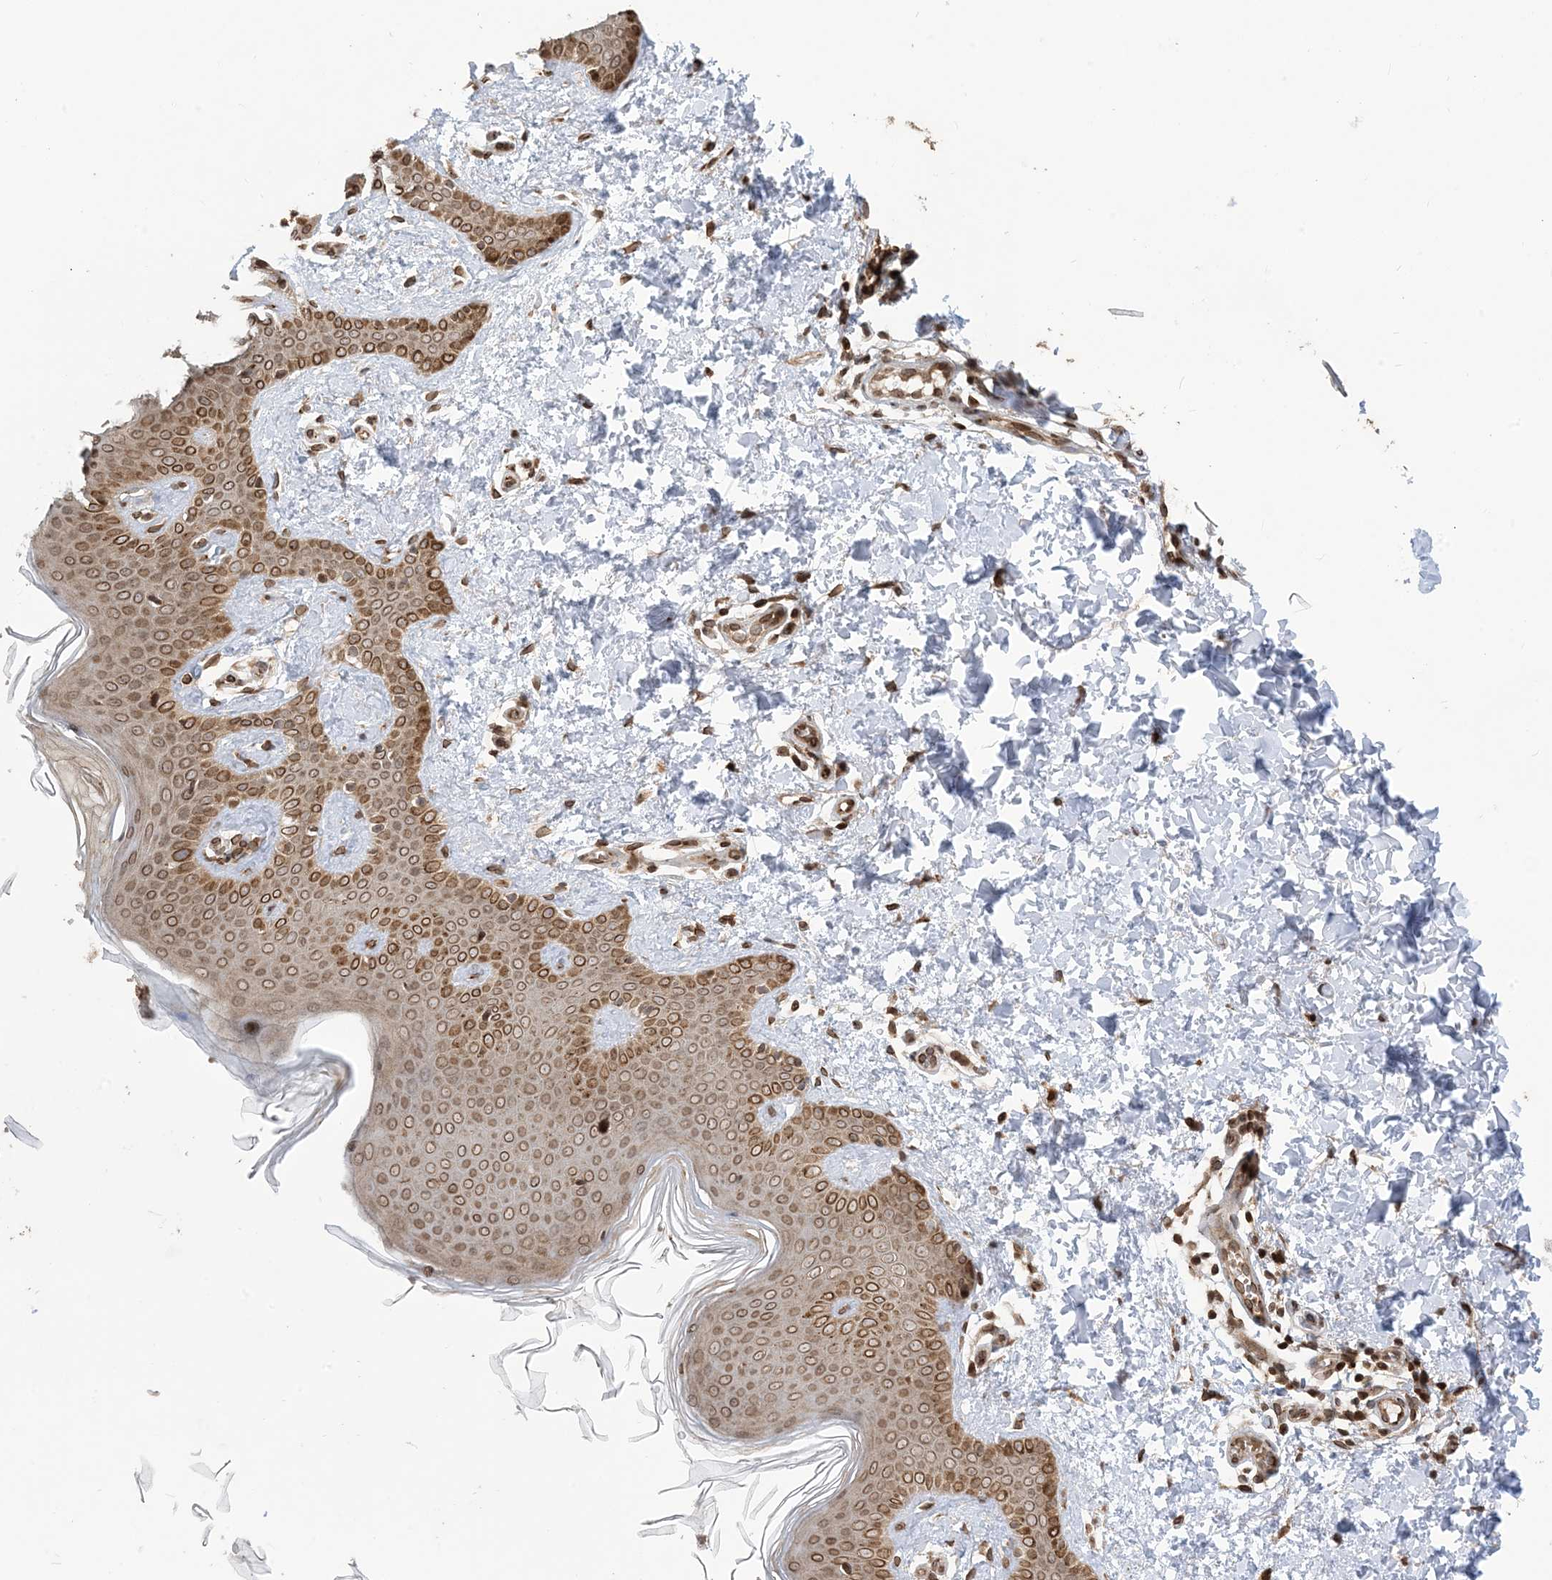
{"staining": {"intensity": "strong", "quantity": ">75%", "location": "cytoplasmic/membranous"}, "tissue": "skin", "cell_type": "Fibroblasts", "image_type": "normal", "snomed": [{"axis": "morphology", "description": "Normal tissue, NOS"}, {"axis": "topography", "description": "Skin"}], "caption": "Immunohistochemical staining of unremarkable skin exhibits high levels of strong cytoplasmic/membranous positivity in about >75% of fibroblasts.", "gene": "CASP4", "patient": {"sex": "male", "age": 36}}